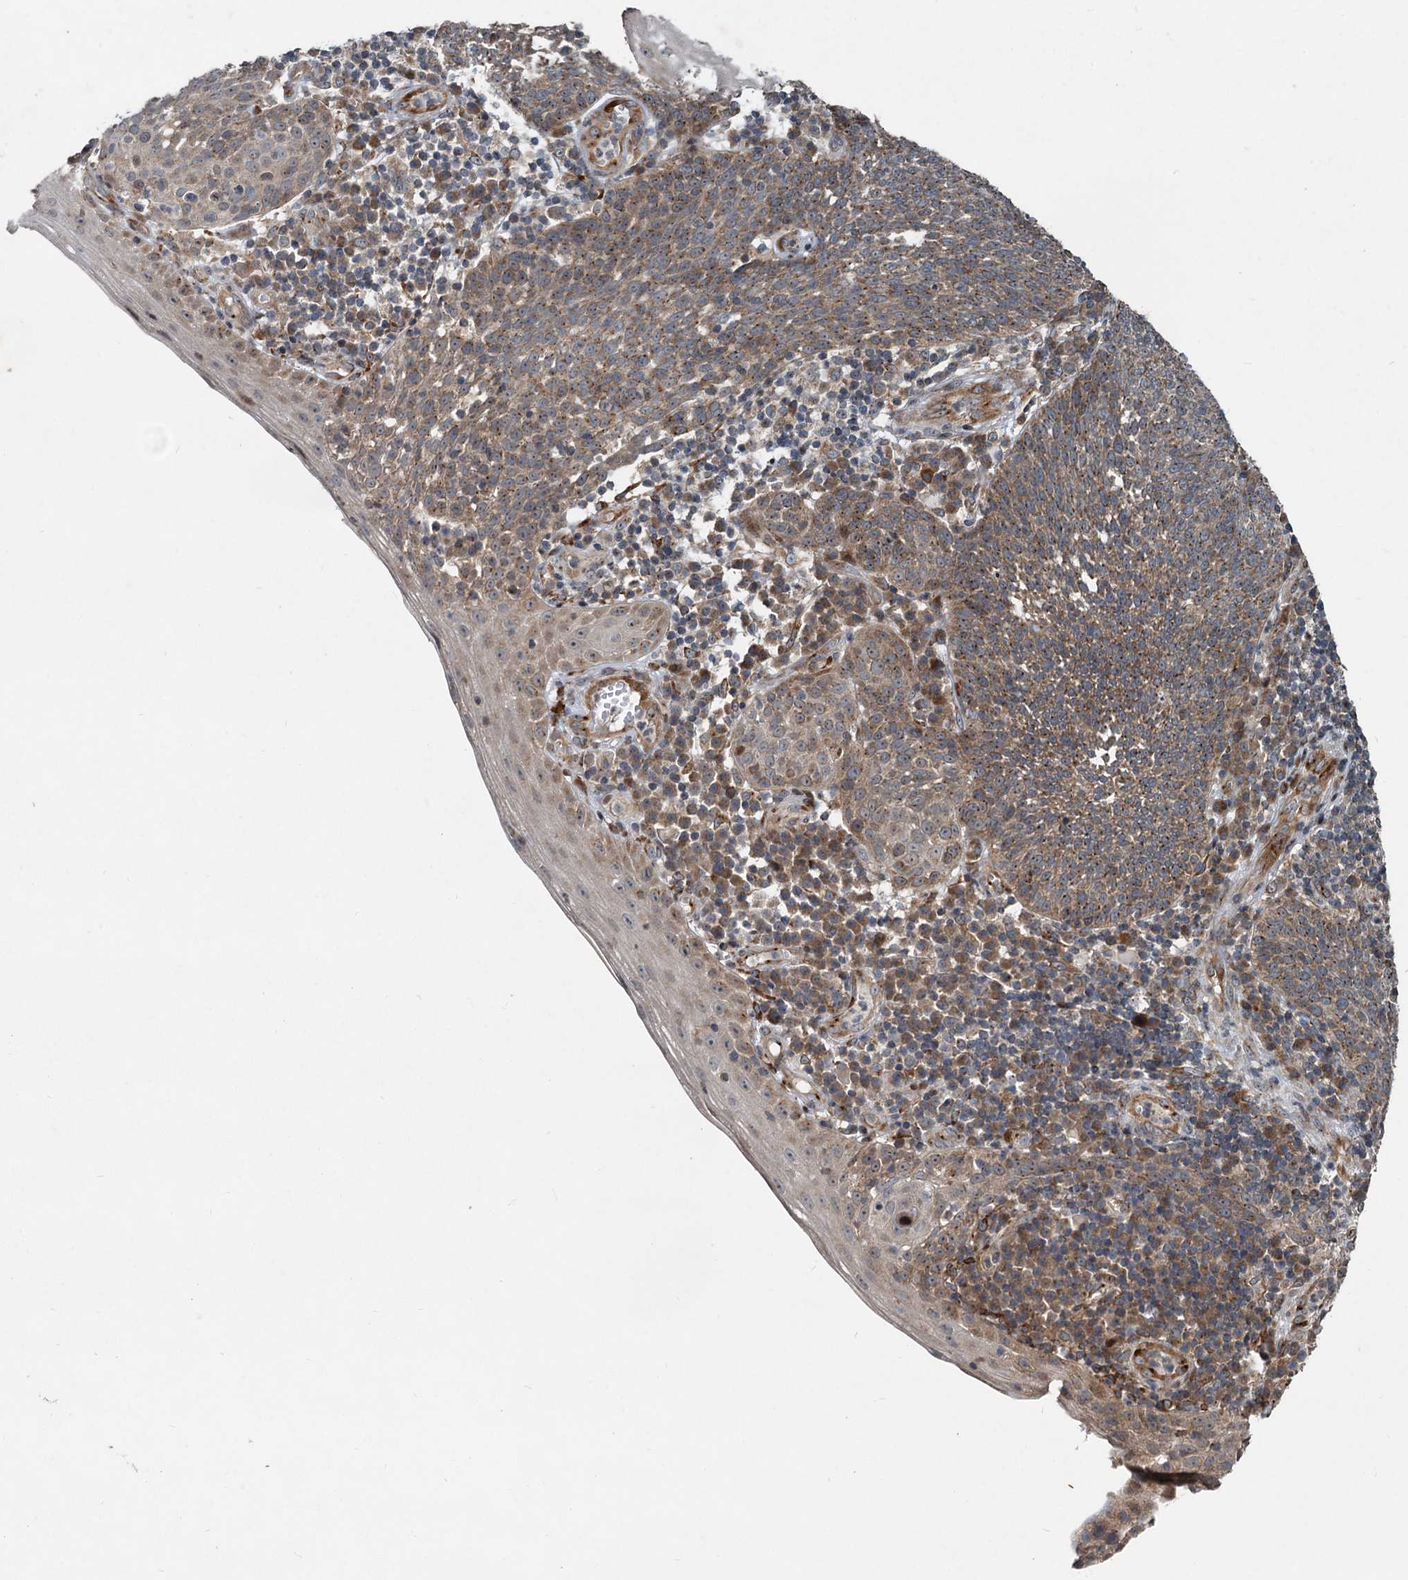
{"staining": {"intensity": "moderate", "quantity": ">75%", "location": "cytoplasmic/membranous"}, "tissue": "cervical cancer", "cell_type": "Tumor cells", "image_type": "cancer", "snomed": [{"axis": "morphology", "description": "Squamous cell carcinoma, NOS"}, {"axis": "topography", "description": "Cervix"}], "caption": "Moderate cytoplasmic/membranous protein expression is seen in about >75% of tumor cells in cervical squamous cell carcinoma. The staining was performed using DAB (3,3'-diaminobenzidine) to visualize the protein expression in brown, while the nuclei were stained in blue with hematoxylin (Magnification: 20x).", "gene": "CEP68", "patient": {"sex": "female", "age": 34}}